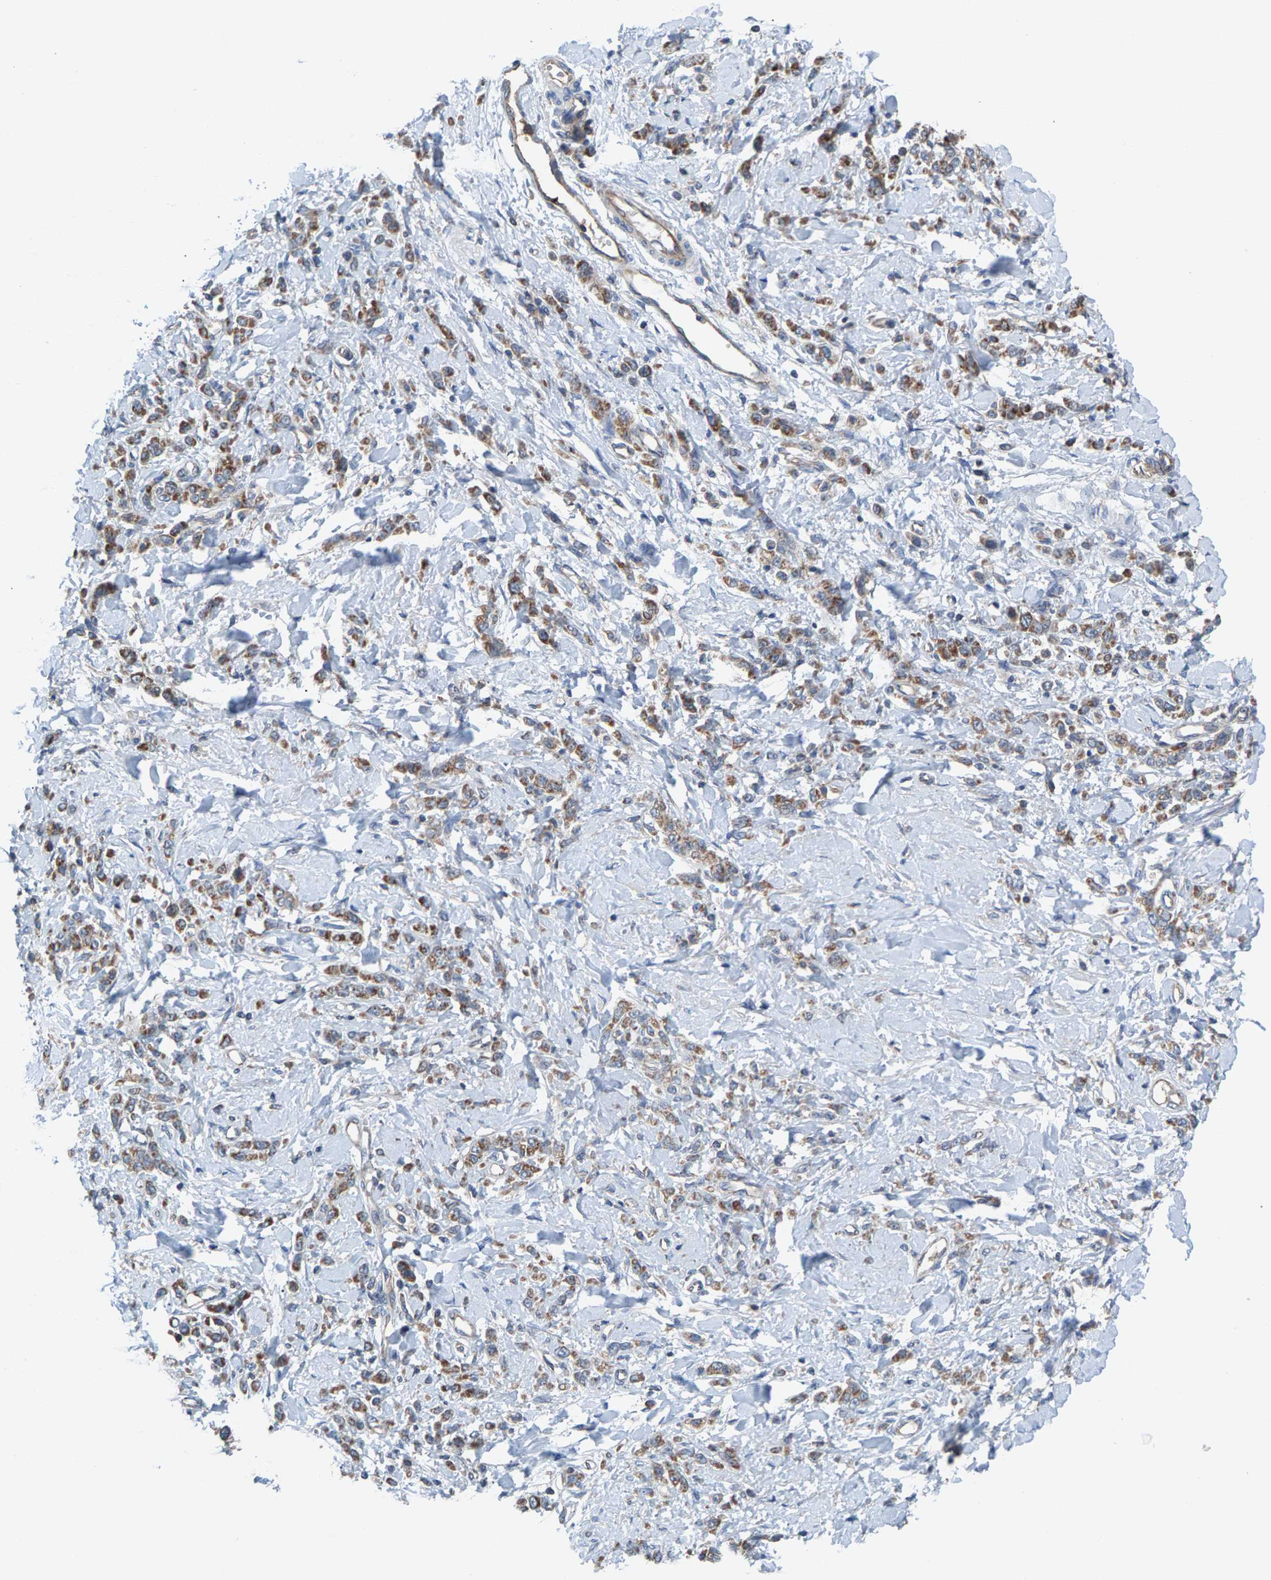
{"staining": {"intensity": "moderate", "quantity": ">75%", "location": "cytoplasmic/membranous"}, "tissue": "stomach cancer", "cell_type": "Tumor cells", "image_type": "cancer", "snomed": [{"axis": "morphology", "description": "Normal tissue, NOS"}, {"axis": "morphology", "description": "Adenocarcinoma, NOS"}, {"axis": "topography", "description": "Stomach"}], "caption": "Moderate cytoplasmic/membranous protein staining is present in approximately >75% of tumor cells in adenocarcinoma (stomach).", "gene": "MRM1", "patient": {"sex": "male", "age": 82}}